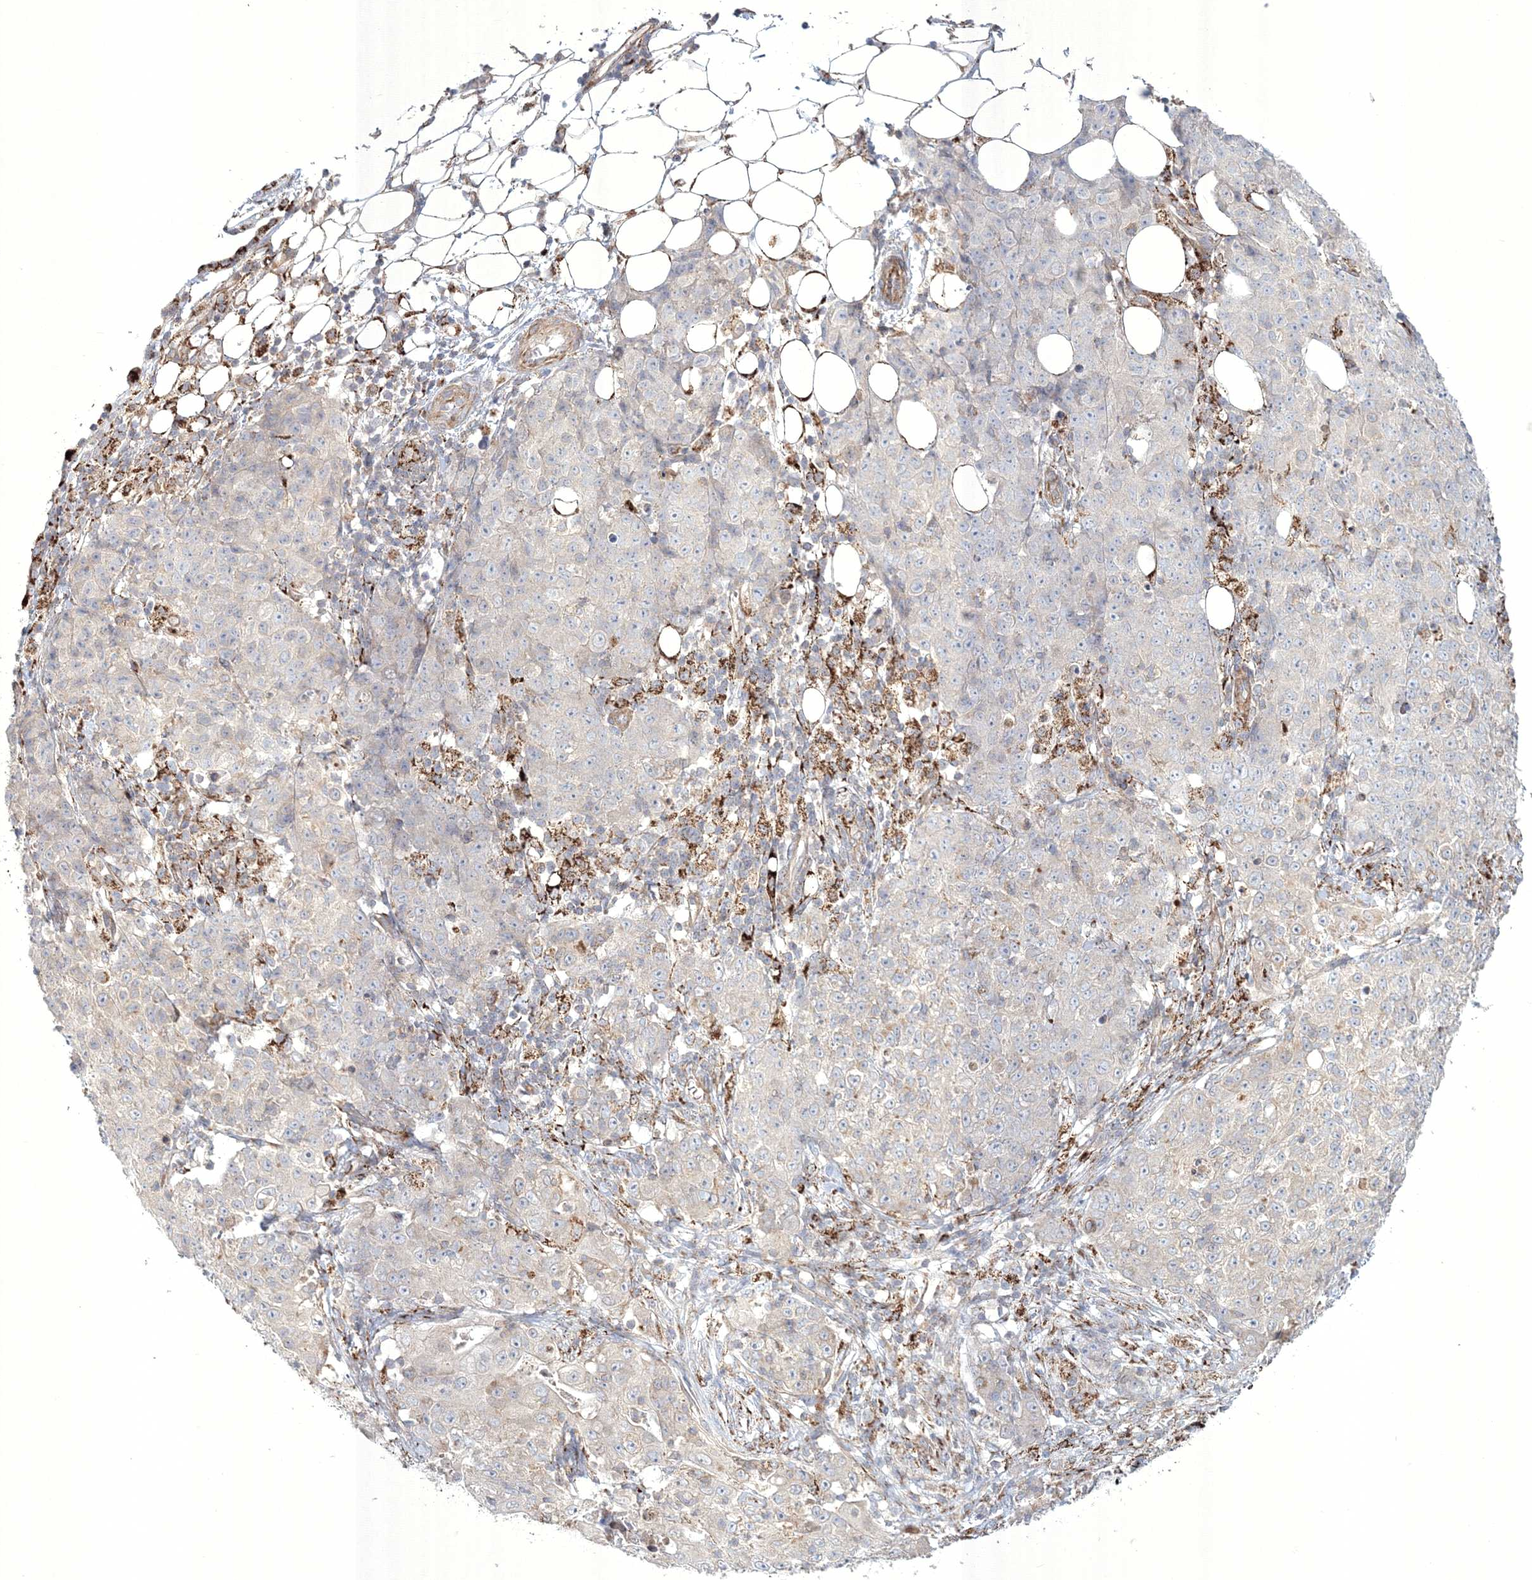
{"staining": {"intensity": "negative", "quantity": "none", "location": "none"}, "tissue": "ovarian cancer", "cell_type": "Tumor cells", "image_type": "cancer", "snomed": [{"axis": "morphology", "description": "Carcinoma, endometroid"}, {"axis": "topography", "description": "Ovary"}], "caption": "IHC micrograph of human ovarian cancer (endometroid carcinoma) stained for a protein (brown), which displays no expression in tumor cells.", "gene": "WDR49", "patient": {"sex": "female", "age": 42}}